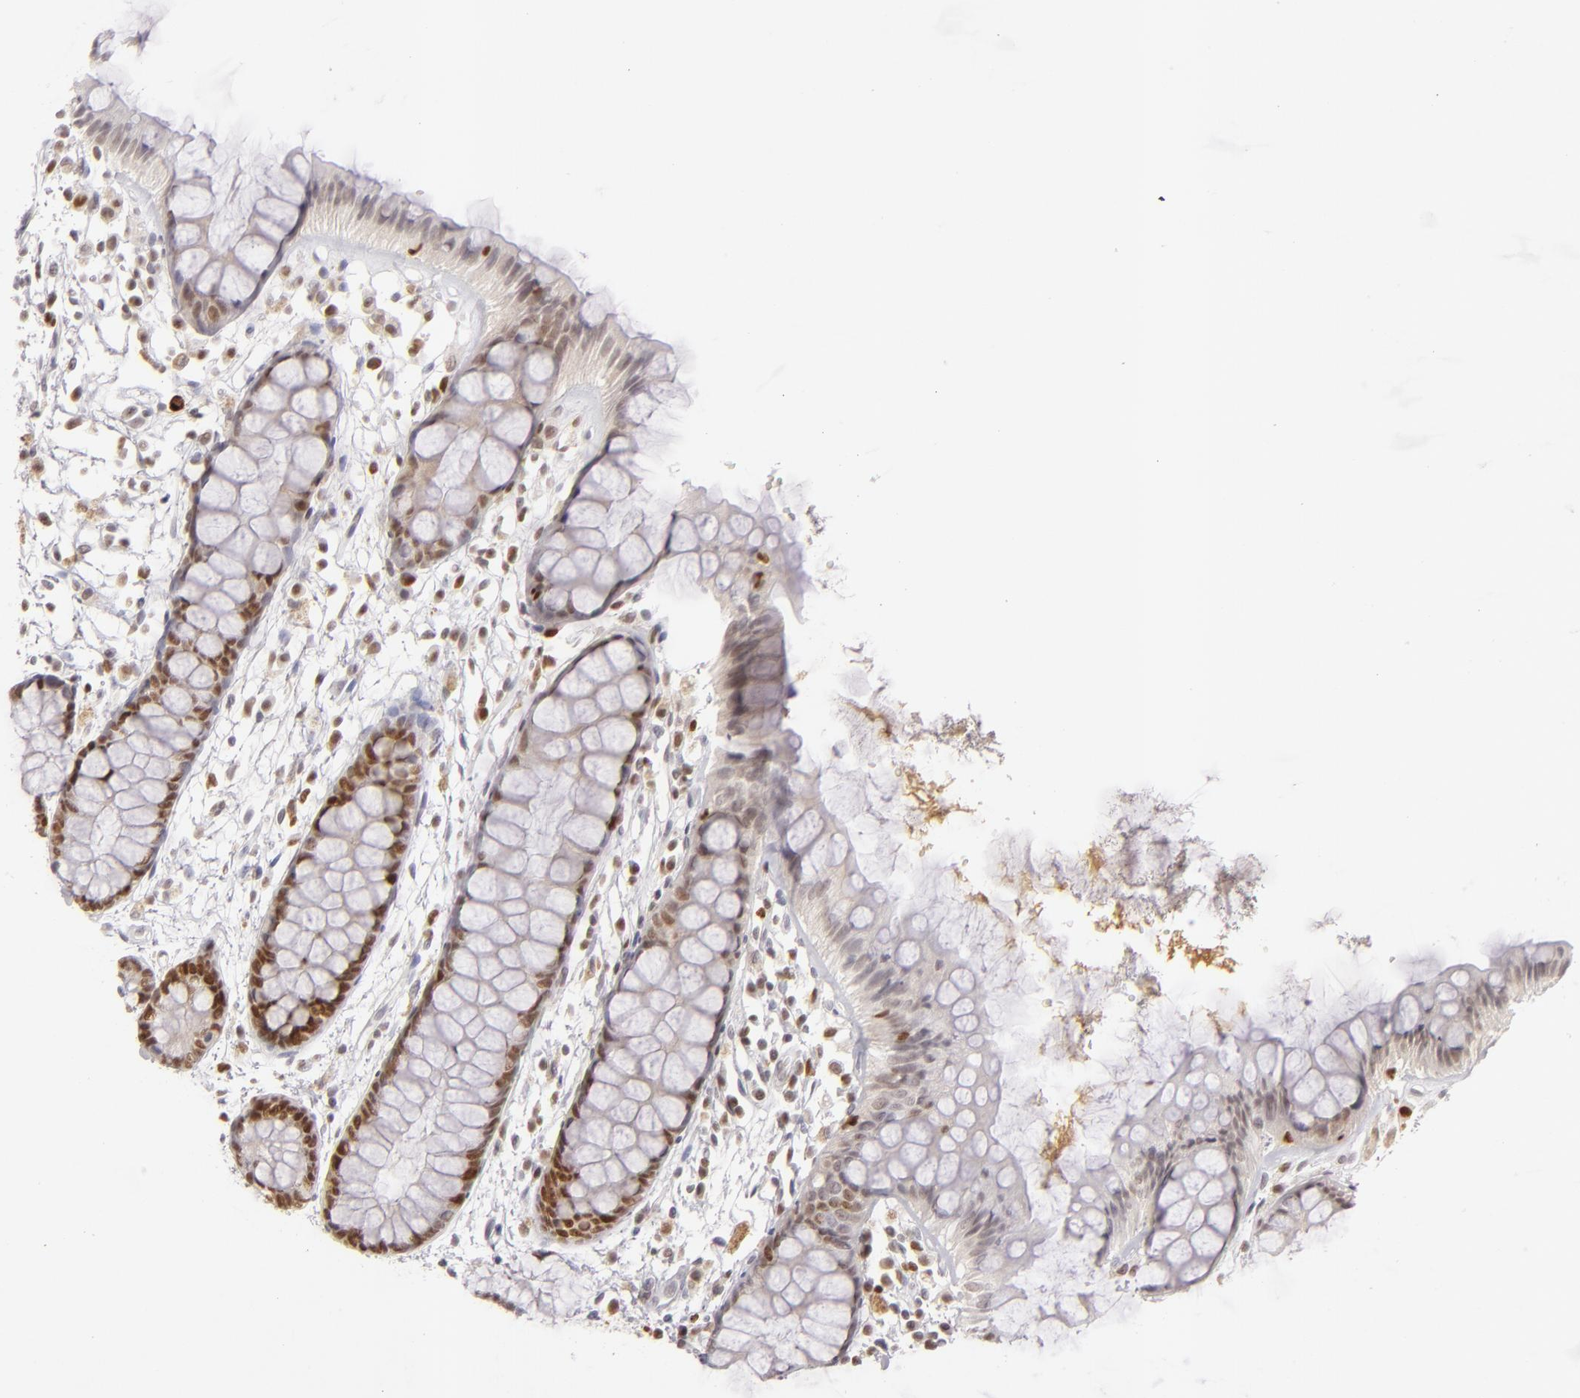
{"staining": {"intensity": "strong", "quantity": "25%-75%", "location": "nuclear"}, "tissue": "rectum", "cell_type": "Glandular cells", "image_type": "normal", "snomed": [{"axis": "morphology", "description": "Normal tissue, NOS"}, {"axis": "topography", "description": "Rectum"}], "caption": "Immunohistochemistry photomicrograph of normal human rectum stained for a protein (brown), which reveals high levels of strong nuclear staining in approximately 25%-75% of glandular cells.", "gene": "FEN1", "patient": {"sex": "female", "age": 66}}